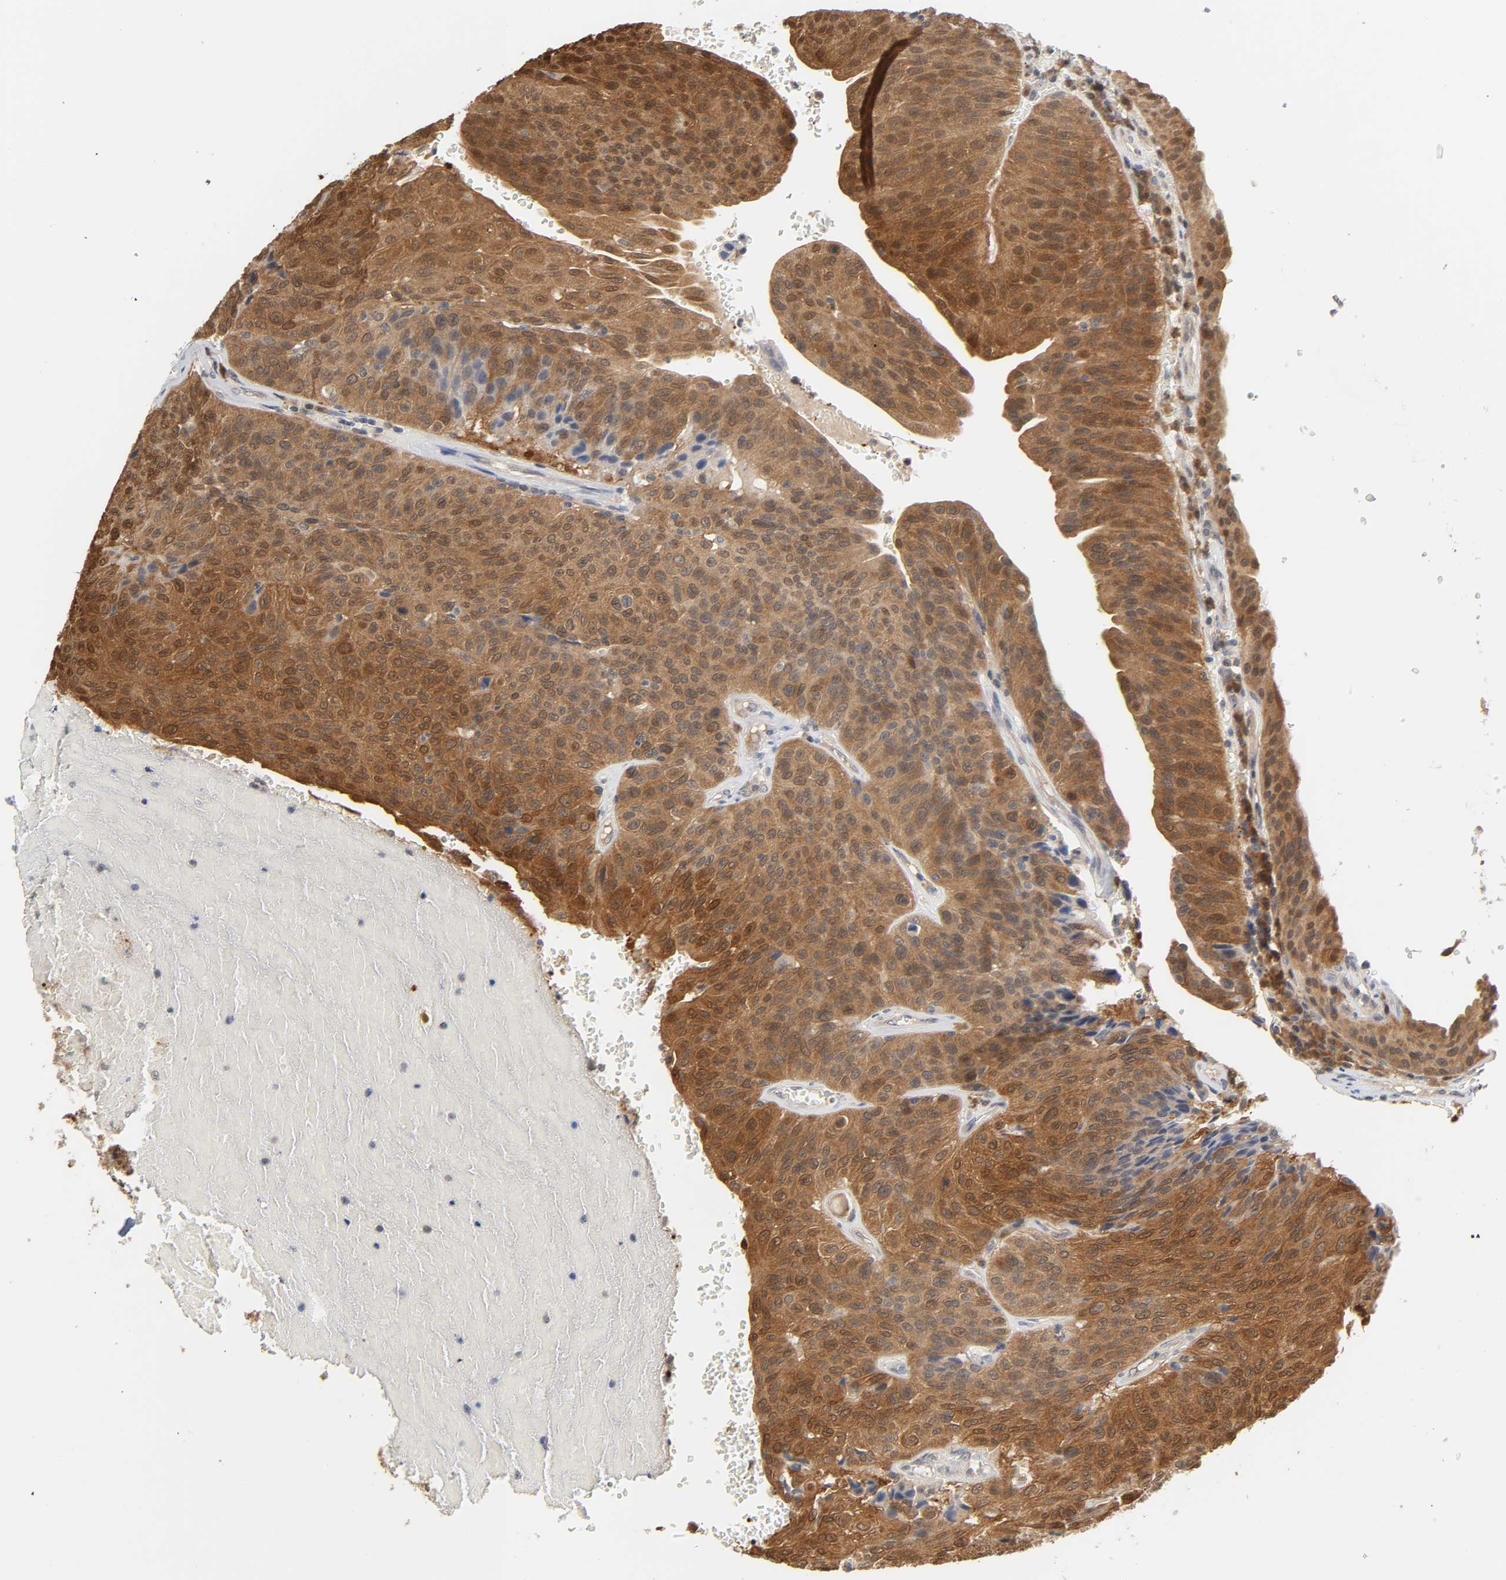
{"staining": {"intensity": "strong", "quantity": ">75%", "location": "cytoplasmic/membranous"}, "tissue": "urothelial cancer", "cell_type": "Tumor cells", "image_type": "cancer", "snomed": [{"axis": "morphology", "description": "Urothelial carcinoma, High grade"}, {"axis": "topography", "description": "Urinary bladder"}], "caption": "Protein expression analysis of high-grade urothelial carcinoma shows strong cytoplasmic/membranous staining in about >75% of tumor cells.", "gene": "MIF", "patient": {"sex": "male", "age": 66}}